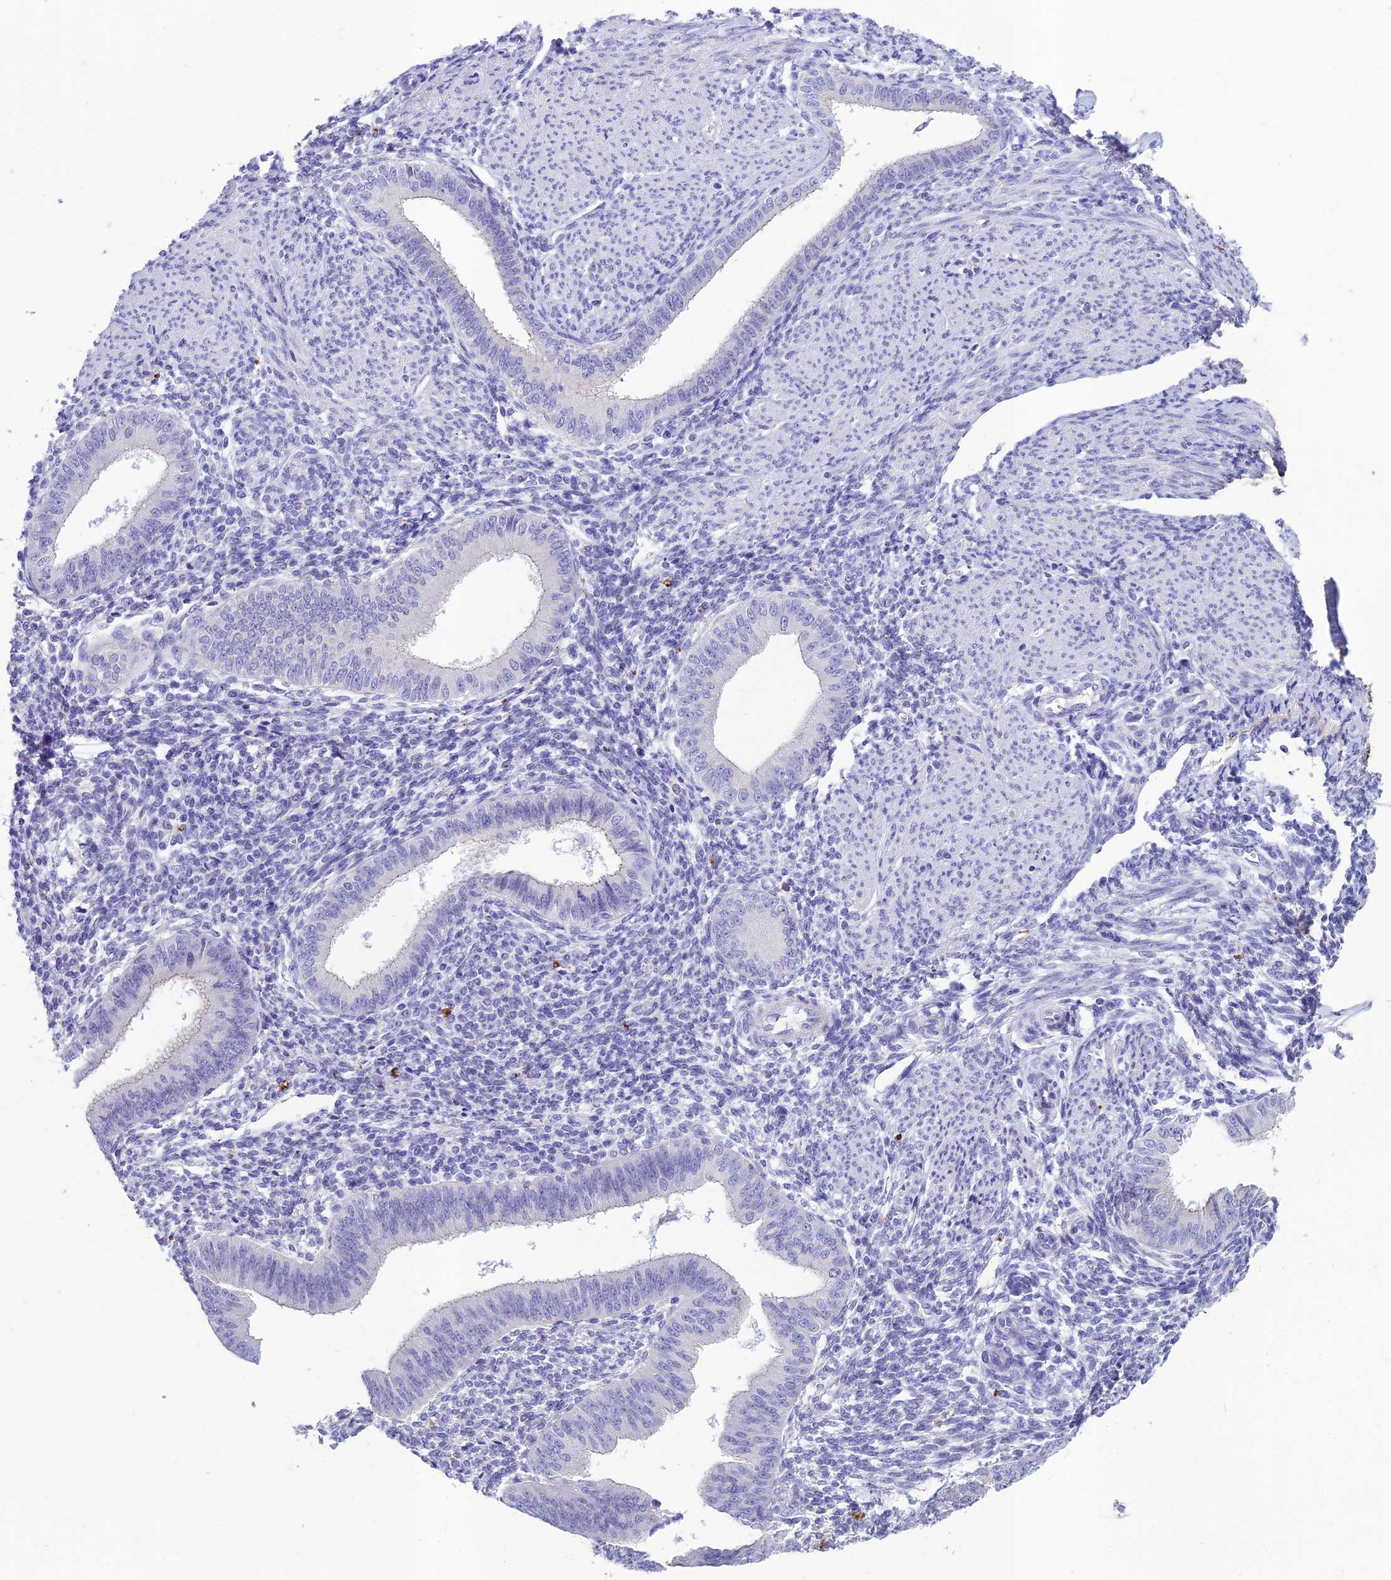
{"staining": {"intensity": "negative", "quantity": "none", "location": "none"}, "tissue": "endometrium", "cell_type": "Cells in endometrial stroma", "image_type": "normal", "snomed": [{"axis": "morphology", "description": "Normal tissue, NOS"}, {"axis": "topography", "description": "Uterus"}, {"axis": "topography", "description": "Endometrium"}], "caption": "There is no significant positivity in cells in endometrial stroma of endometrium. (DAB IHC visualized using brightfield microscopy, high magnification).", "gene": "IFT172", "patient": {"sex": "female", "age": 48}}